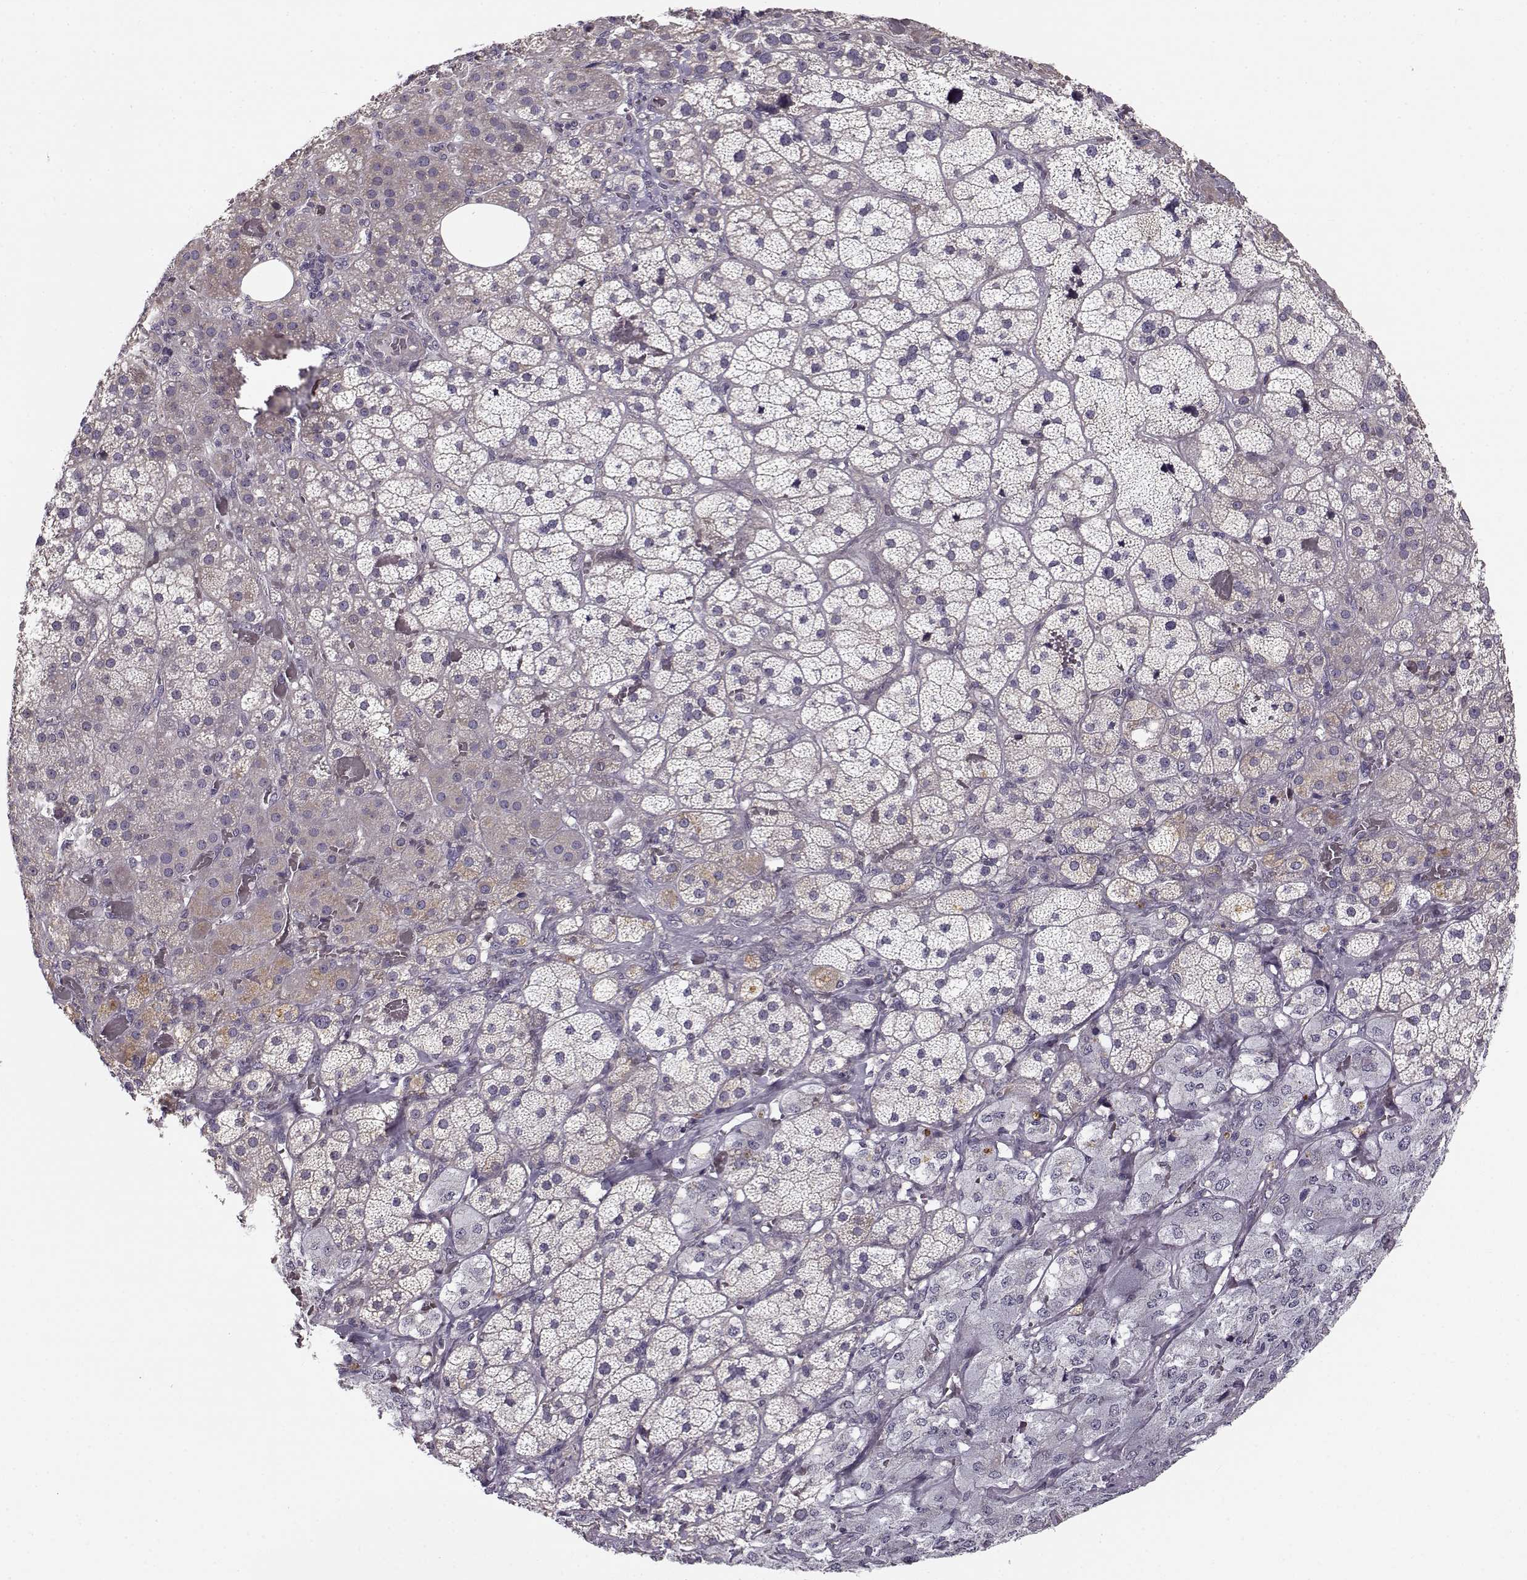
{"staining": {"intensity": "negative", "quantity": "none", "location": "none"}, "tissue": "adrenal gland", "cell_type": "Glandular cells", "image_type": "normal", "snomed": [{"axis": "morphology", "description": "Normal tissue, NOS"}, {"axis": "topography", "description": "Adrenal gland"}], "caption": "Unremarkable adrenal gland was stained to show a protein in brown. There is no significant positivity in glandular cells. The staining is performed using DAB (3,3'-diaminobenzidine) brown chromogen with nuclei counter-stained in using hematoxylin.", "gene": "ENTPD8", "patient": {"sex": "male", "age": 57}}